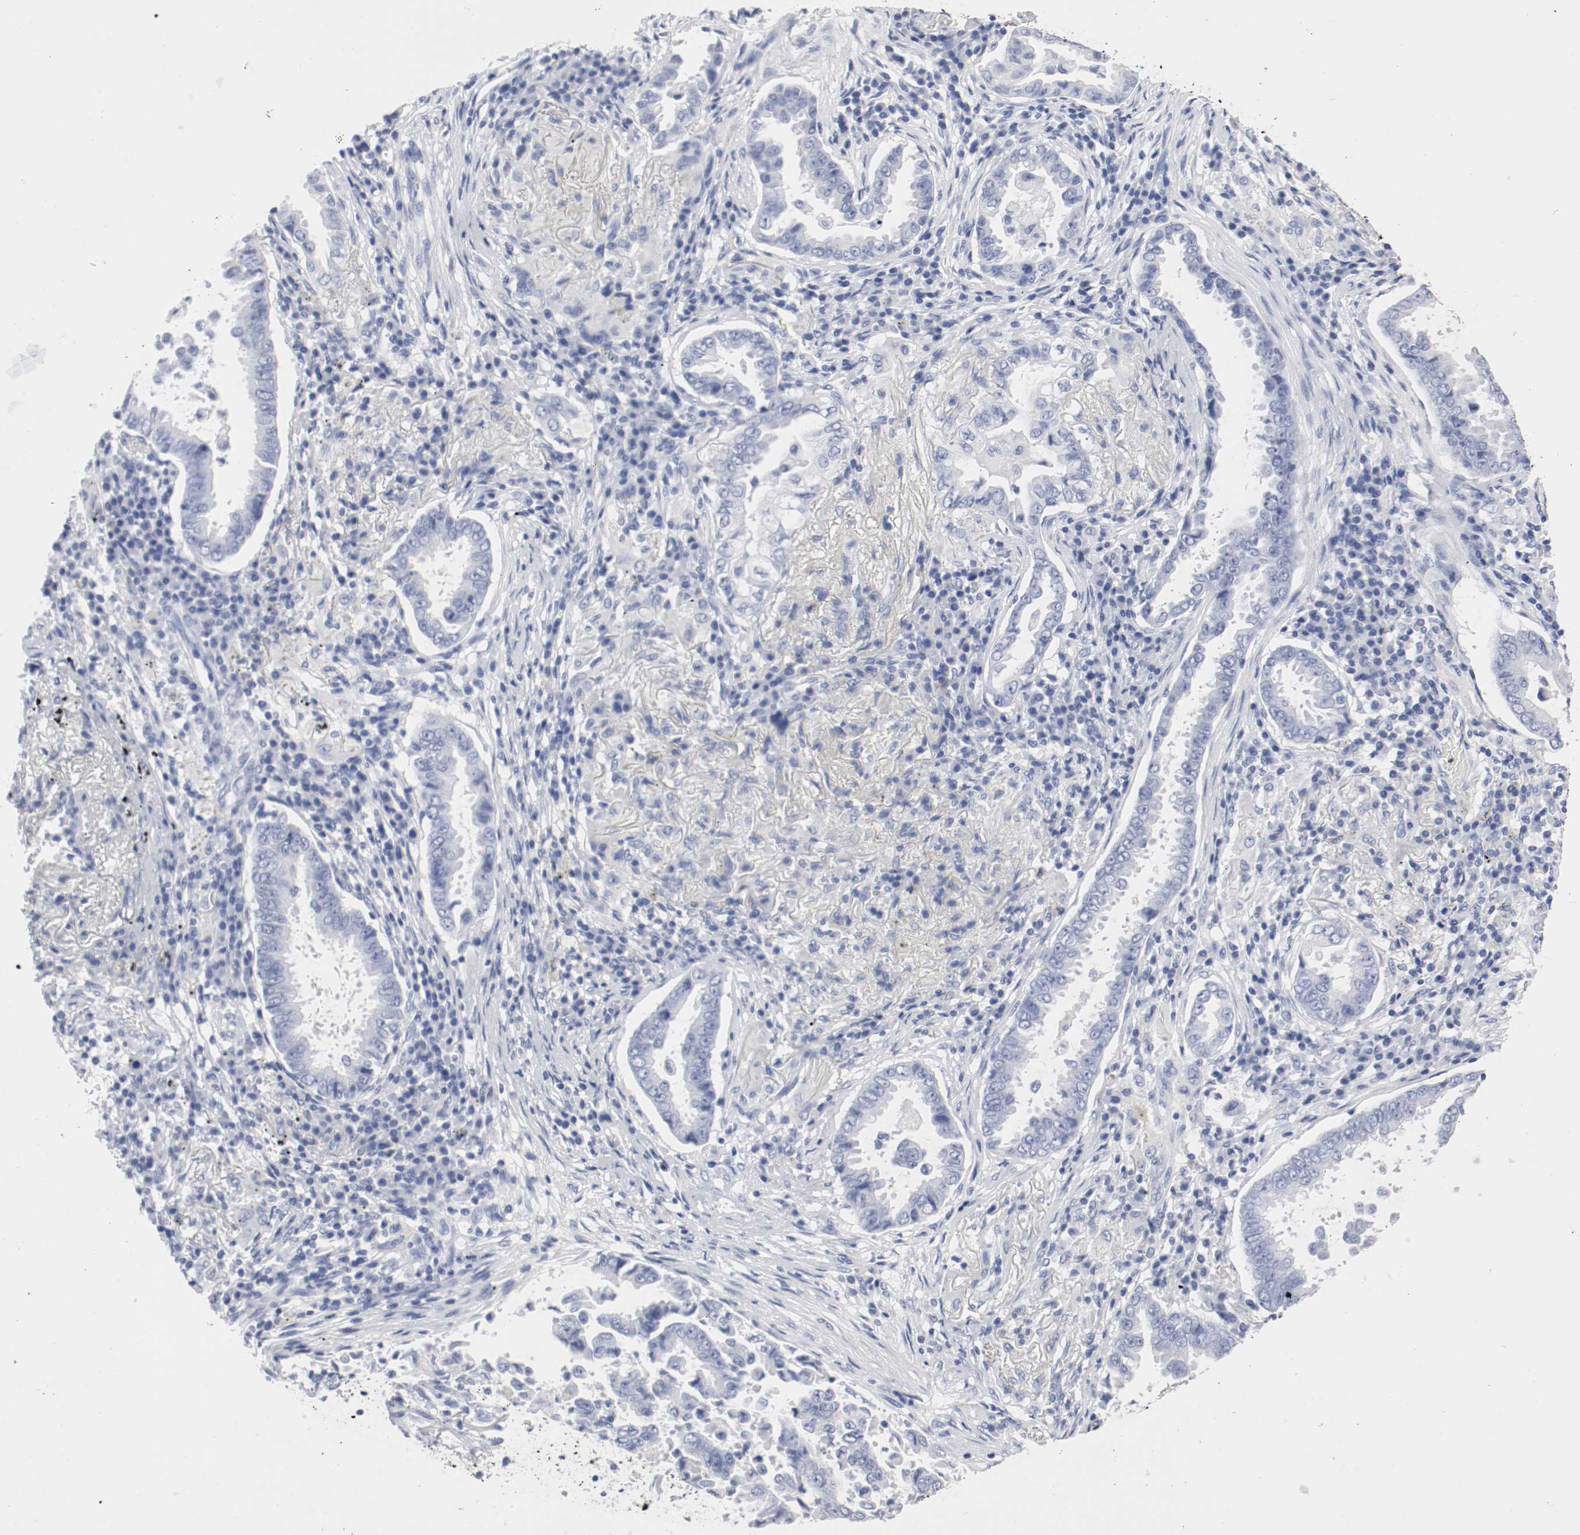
{"staining": {"intensity": "negative", "quantity": "none", "location": "none"}, "tissue": "lung cancer", "cell_type": "Tumor cells", "image_type": "cancer", "snomed": [{"axis": "morphology", "description": "Normal tissue, NOS"}, {"axis": "morphology", "description": "Inflammation, NOS"}, {"axis": "morphology", "description": "Adenocarcinoma, NOS"}, {"axis": "topography", "description": "Lung"}], "caption": "An image of human adenocarcinoma (lung) is negative for staining in tumor cells.", "gene": "GAD1", "patient": {"sex": "female", "age": 64}}